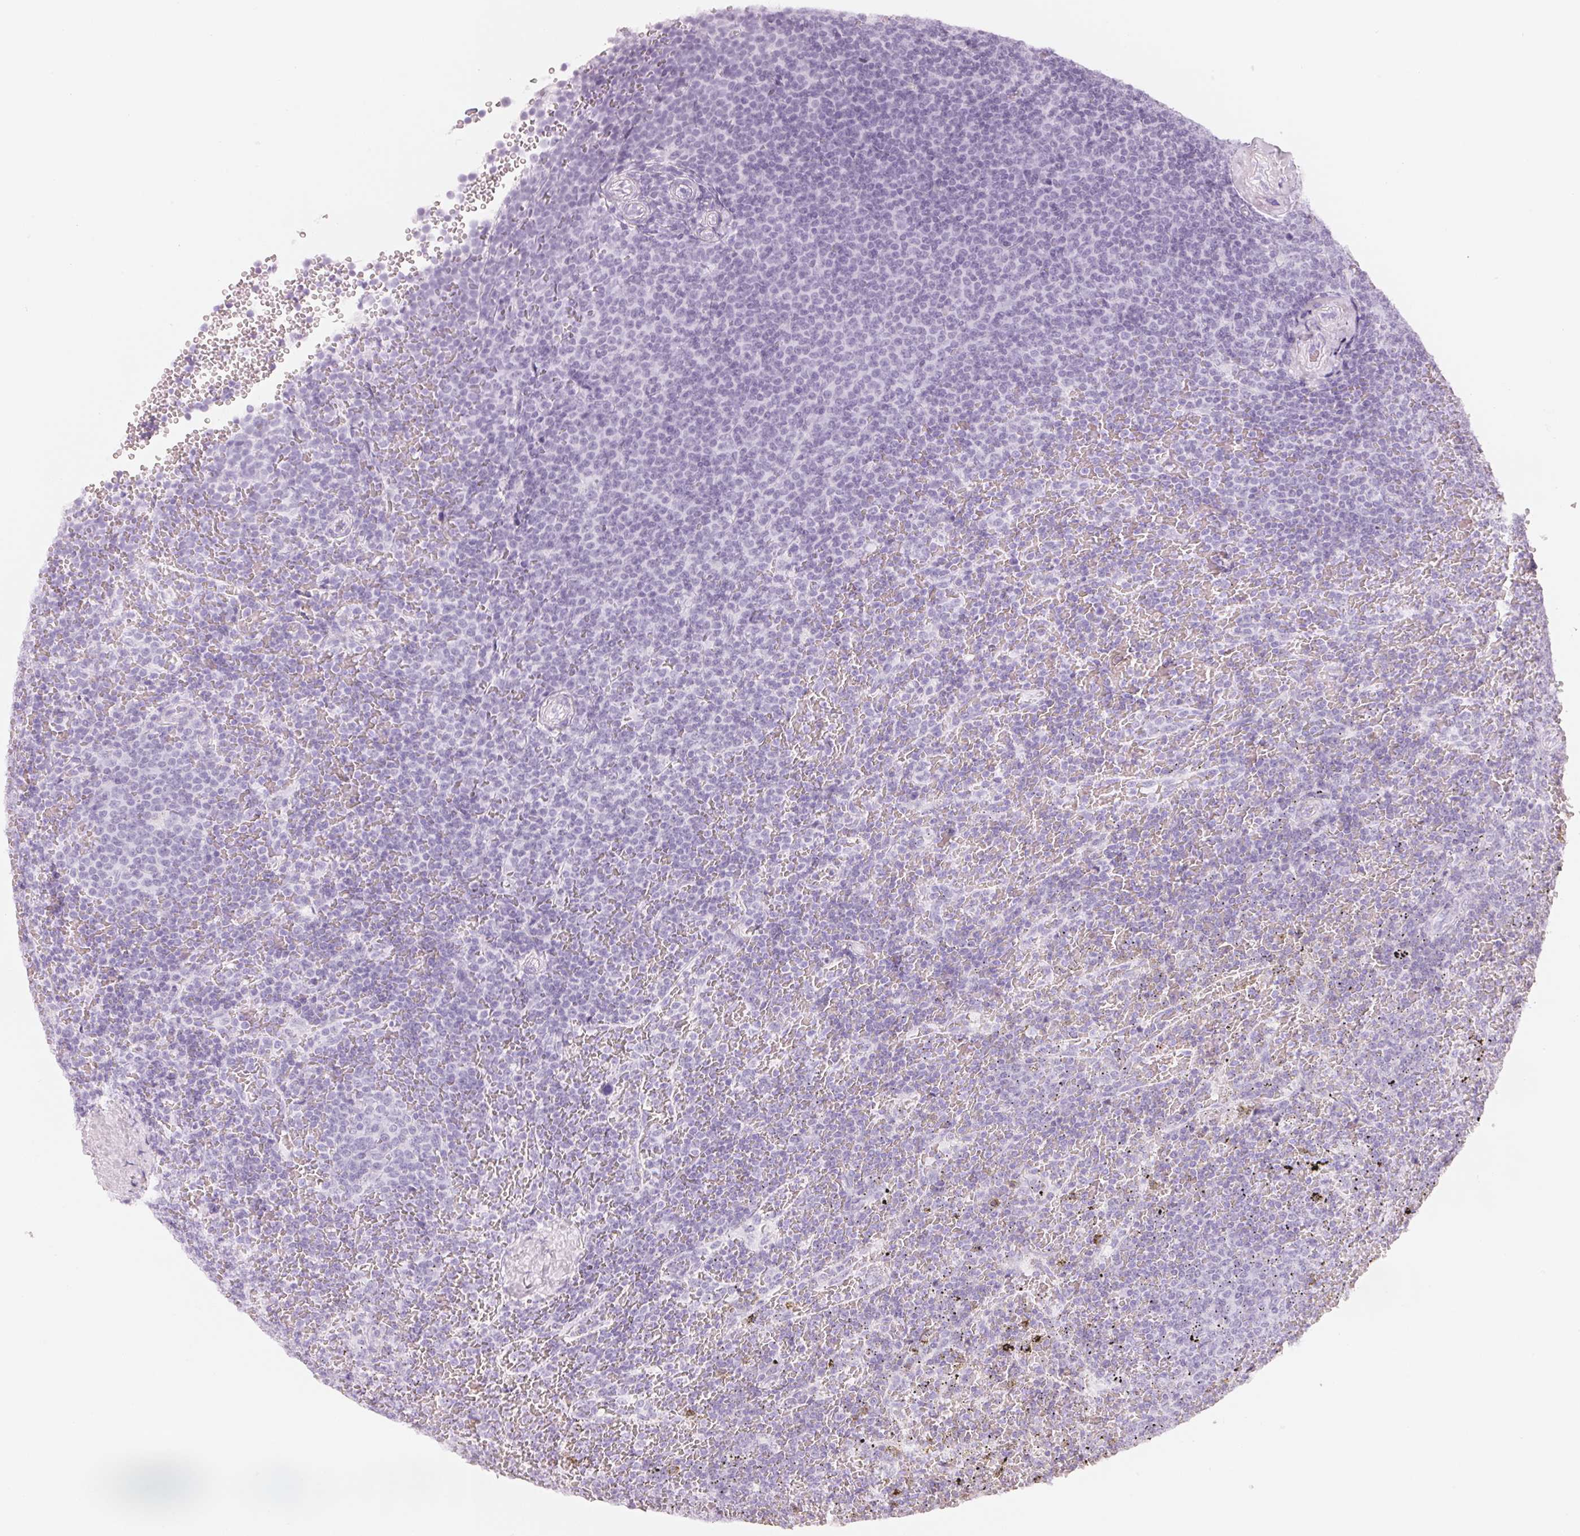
{"staining": {"intensity": "negative", "quantity": "none", "location": "none"}, "tissue": "lymphoma", "cell_type": "Tumor cells", "image_type": "cancer", "snomed": [{"axis": "morphology", "description": "Malignant lymphoma, non-Hodgkin's type, Low grade"}, {"axis": "topography", "description": "Spleen"}], "caption": "The image exhibits no significant expression in tumor cells of low-grade malignant lymphoma, non-Hodgkin's type.", "gene": "CFHR2", "patient": {"sex": "female", "age": 77}}